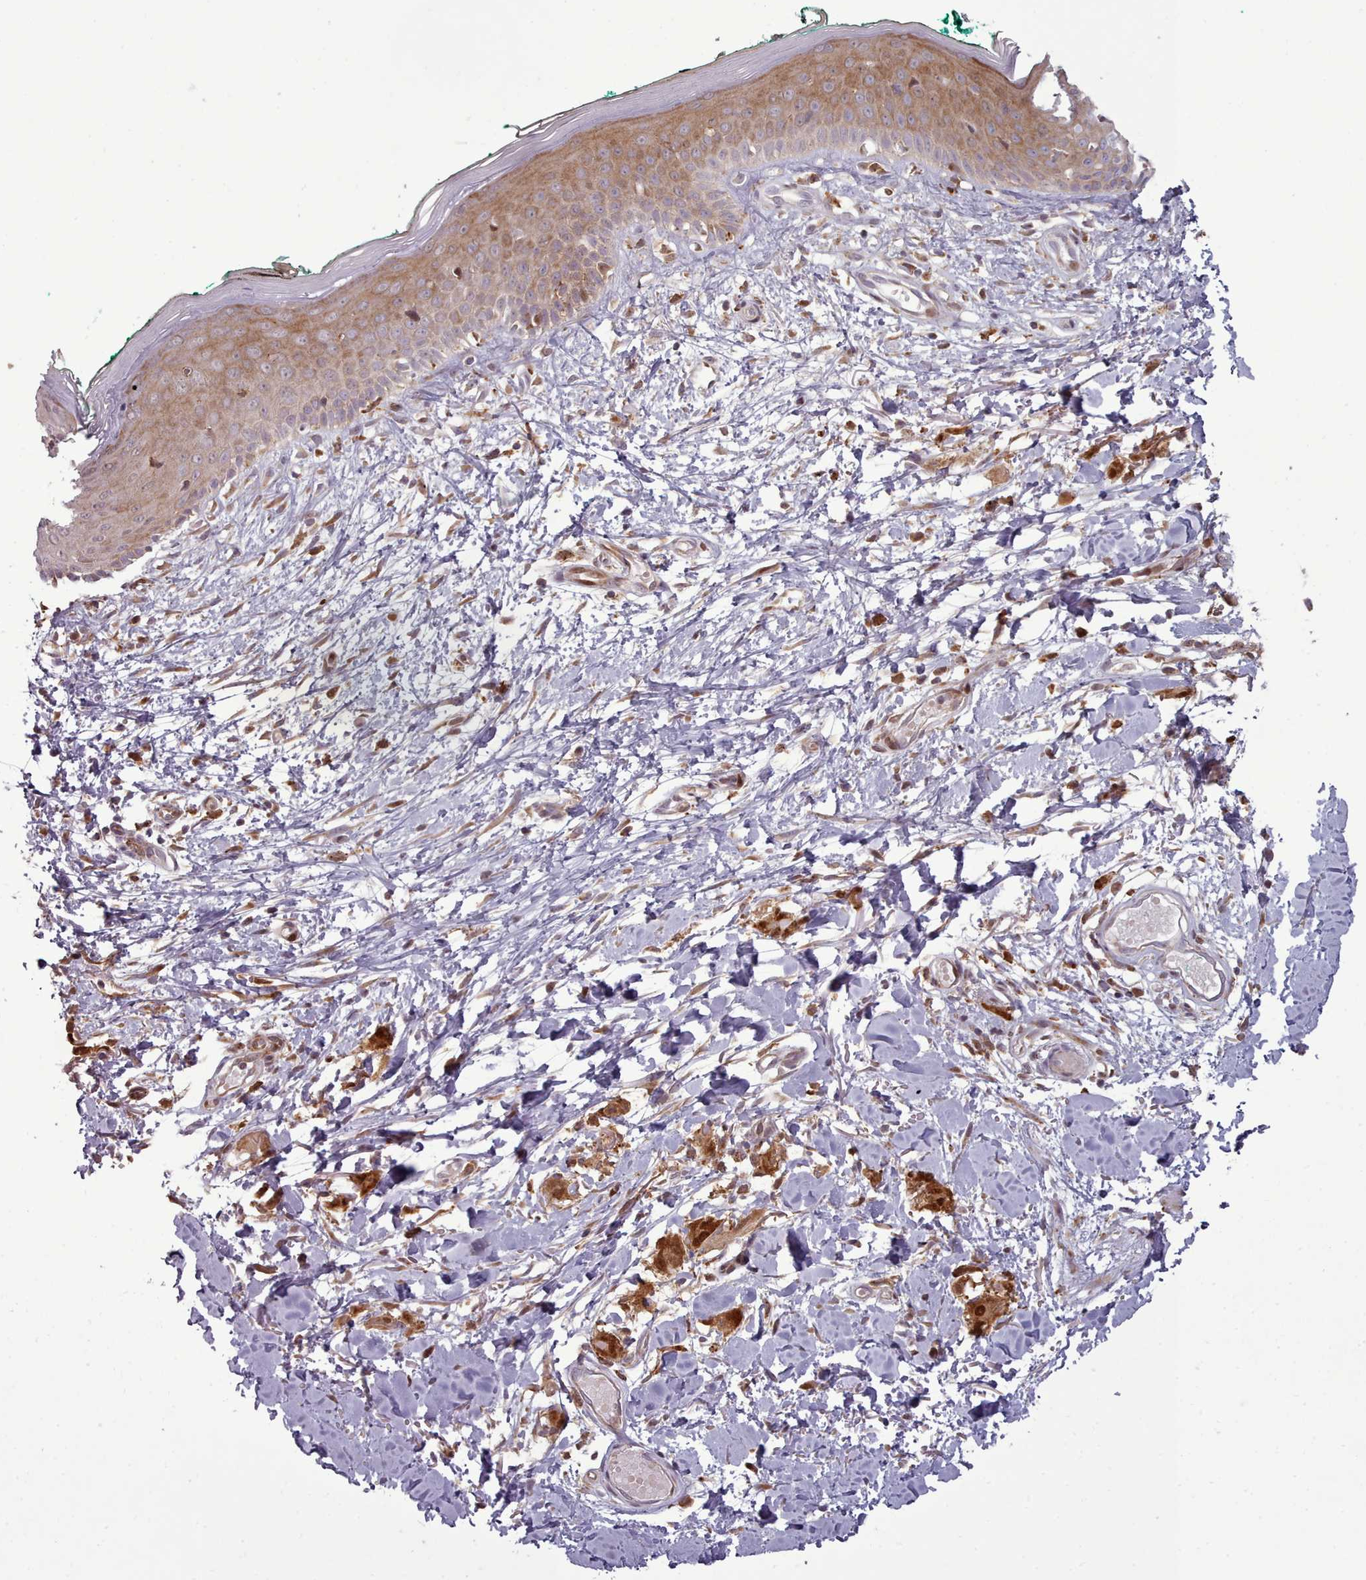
{"staining": {"intensity": "moderate", "quantity": ">75%", "location": "cytoplasmic/membranous"}, "tissue": "skin", "cell_type": "Fibroblasts", "image_type": "normal", "snomed": [{"axis": "morphology", "description": "Normal tissue, NOS"}, {"axis": "morphology", "description": "Malignant melanoma, NOS"}, {"axis": "topography", "description": "Skin"}], "caption": "High-power microscopy captured an immunohistochemistry photomicrograph of unremarkable skin, revealing moderate cytoplasmic/membranous staining in about >75% of fibroblasts. Nuclei are stained in blue.", "gene": "LGALS9B", "patient": {"sex": "male", "age": 62}}